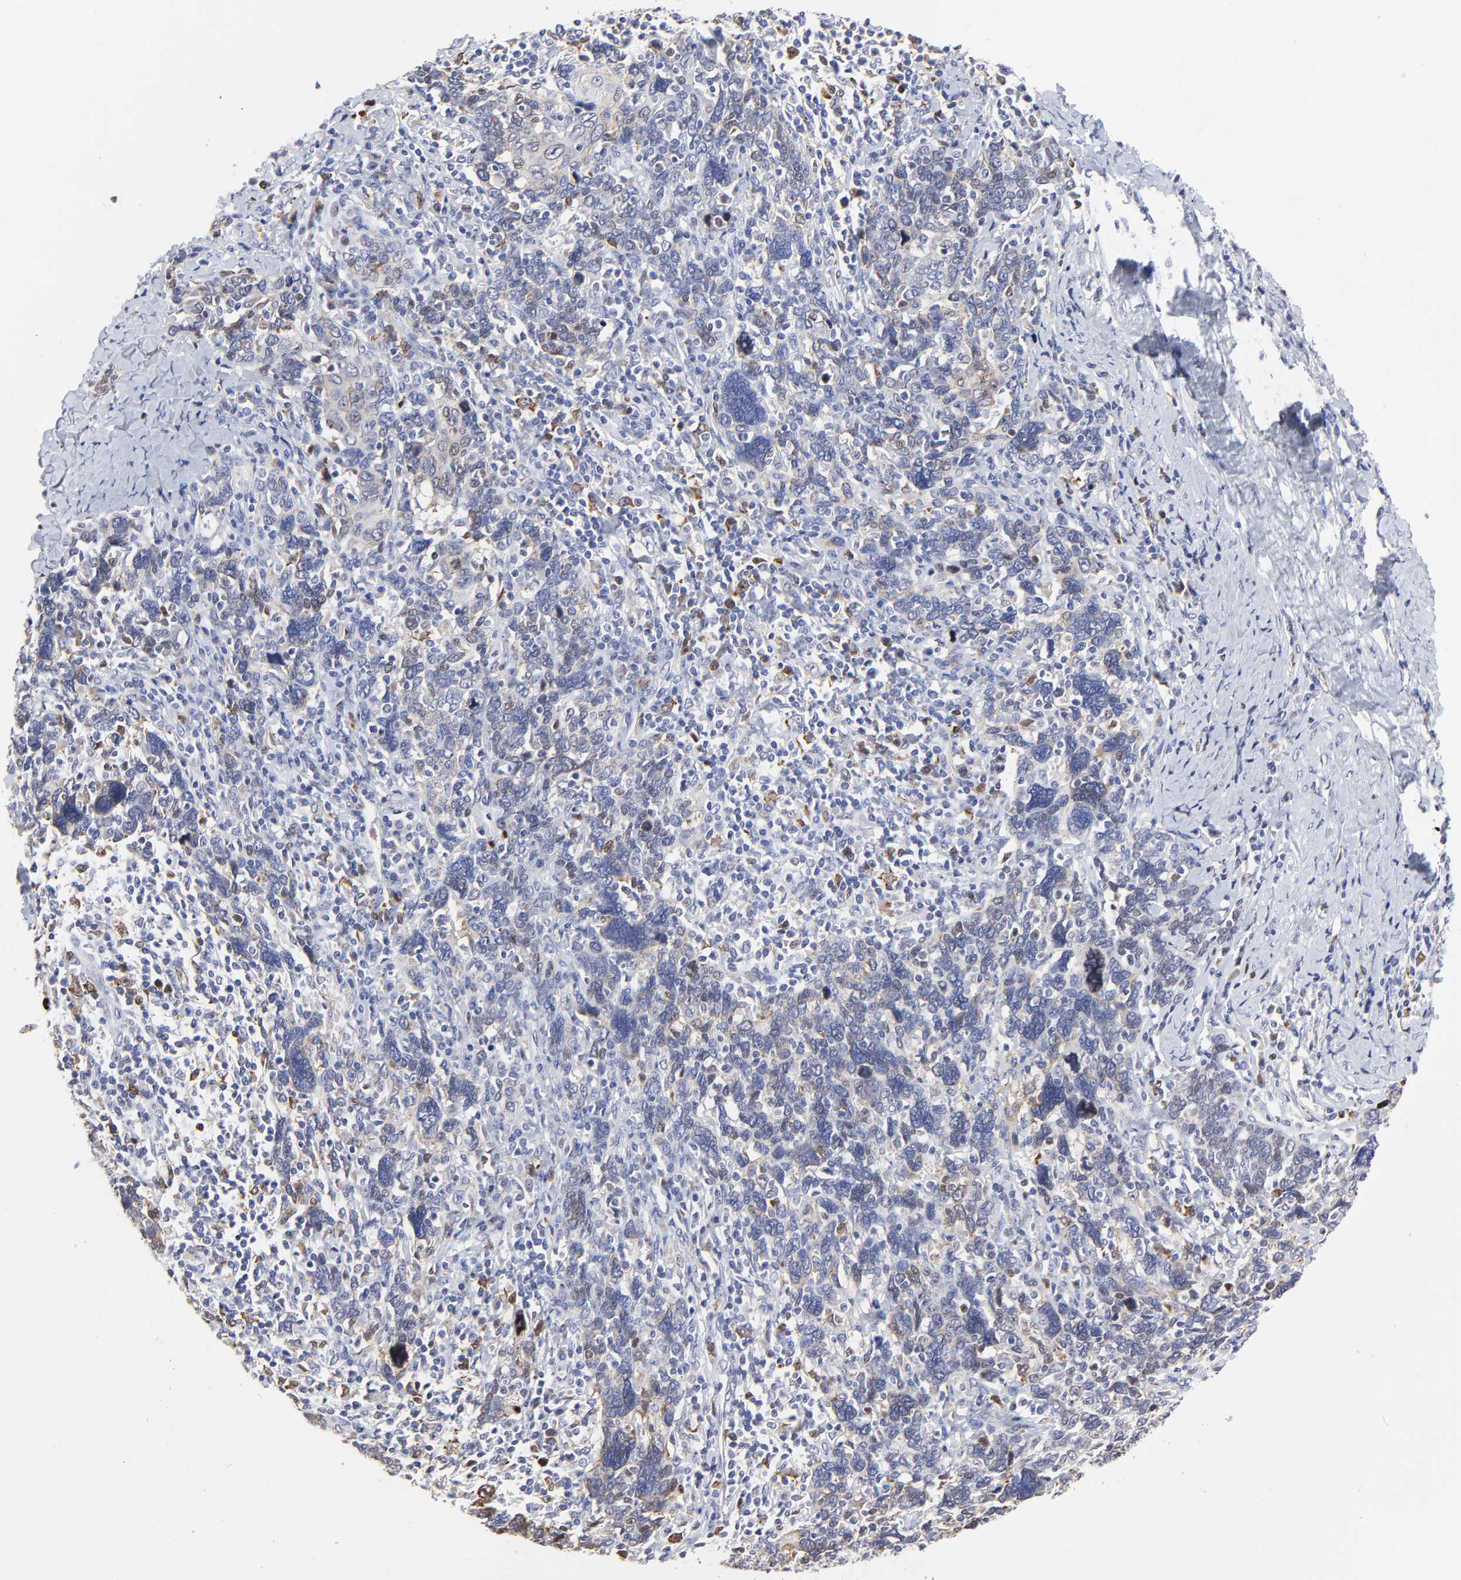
{"staining": {"intensity": "weak", "quantity": "<25%", "location": "cytoplasmic/membranous"}, "tissue": "cervical cancer", "cell_type": "Tumor cells", "image_type": "cancer", "snomed": [{"axis": "morphology", "description": "Squamous cell carcinoma, NOS"}, {"axis": "topography", "description": "Cervix"}], "caption": "Cervical cancer was stained to show a protein in brown. There is no significant expression in tumor cells. (Brightfield microscopy of DAB (3,3'-diaminobenzidine) immunohistochemistry (IHC) at high magnification).", "gene": "NCAPH", "patient": {"sex": "female", "age": 41}}